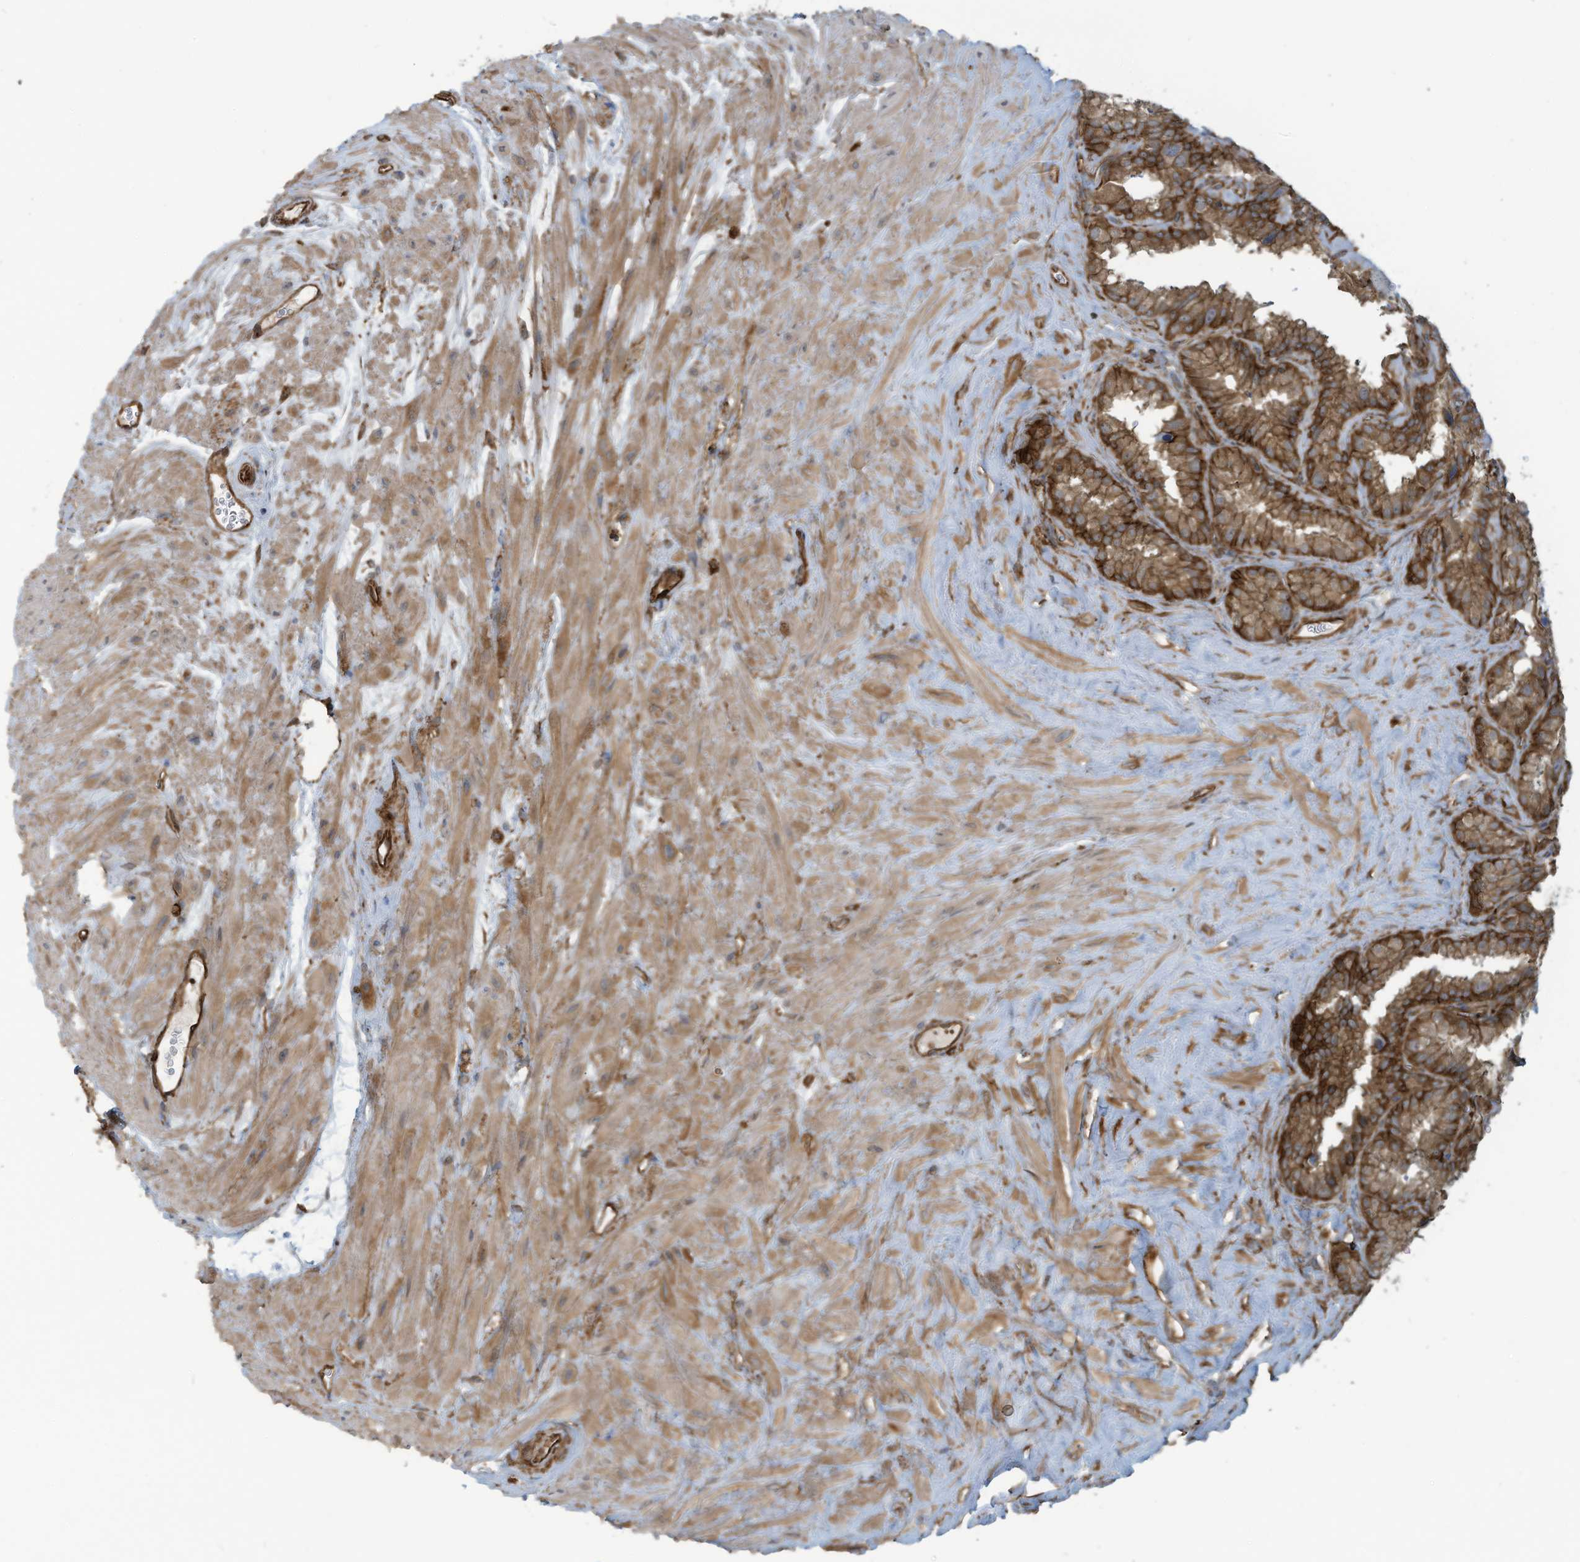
{"staining": {"intensity": "strong", "quantity": ">75%", "location": "cytoplasmic/membranous"}, "tissue": "seminal vesicle", "cell_type": "Glandular cells", "image_type": "normal", "snomed": [{"axis": "morphology", "description": "Normal tissue, NOS"}, {"axis": "topography", "description": "Prostate"}, {"axis": "topography", "description": "Seminal veicle"}], "caption": "Seminal vesicle stained with DAB IHC reveals high levels of strong cytoplasmic/membranous positivity in about >75% of glandular cells. (DAB (3,3'-diaminobenzidine) IHC, brown staining for protein, blue staining for nuclei).", "gene": "SLC9A2", "patient": {"sex": "male", "age": 59}}